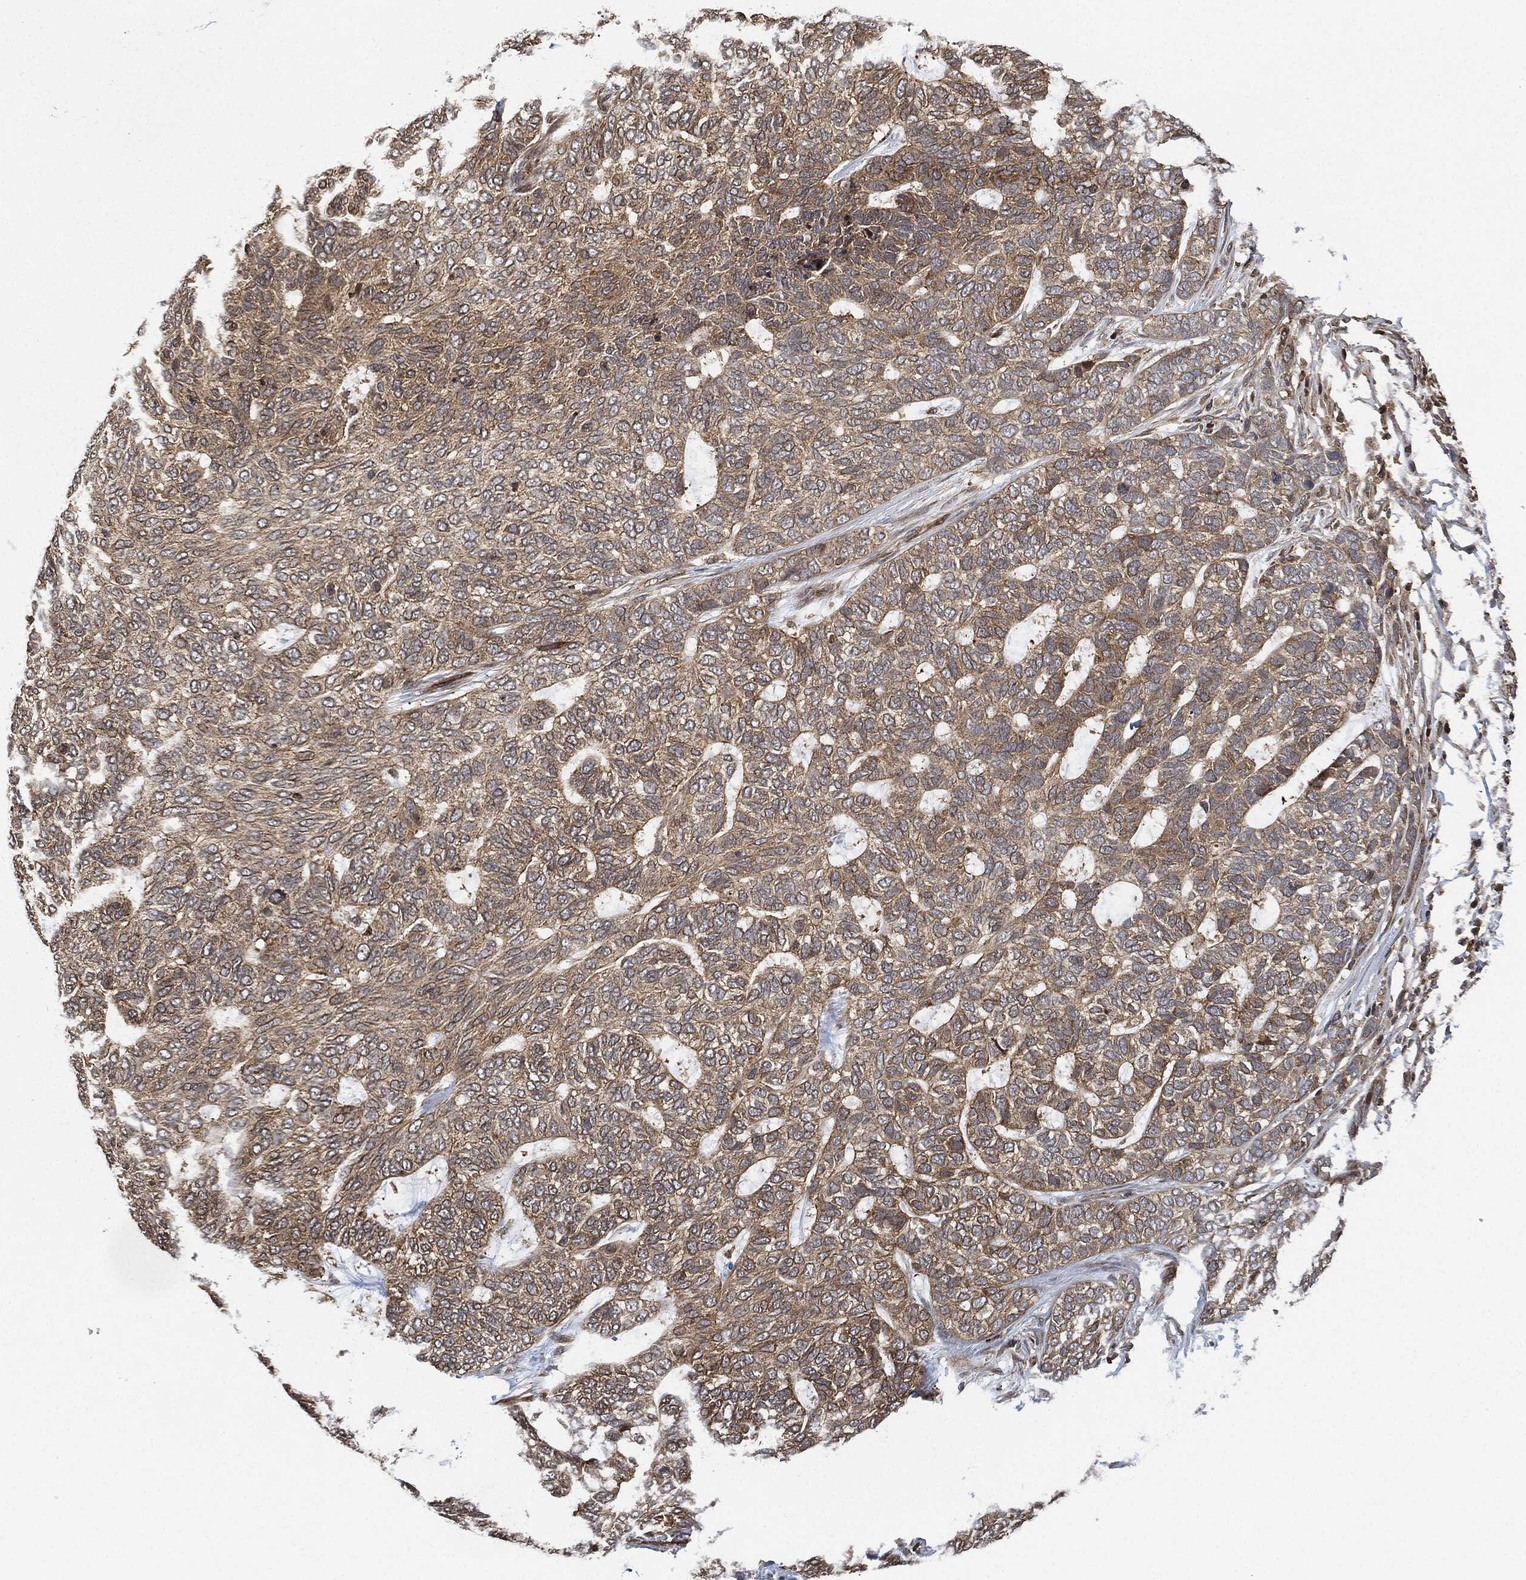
{"staining": {"intensity": "moderate", "quantity": "25%-75%", "location": "cytoplasmic/membranous"}, "tissue": "skin cancer", "cell_type": "Tumor cells", "image_type": "cancer", "snomed": [{"axis": "morphology", "description": "Basal cell carcinoma"}, {"axis": "topography", "description": "Skin"}], "caption": "A photomicrograph showing moderate cytoplasmic/membranous staining in approximately 25%-75% of tumor cells in skin basal cell carcinoma, as visualized by brown immunohistochemical staining.", "gene": "MAP3K3", "patient": {"sex": "female", "age": 65}}